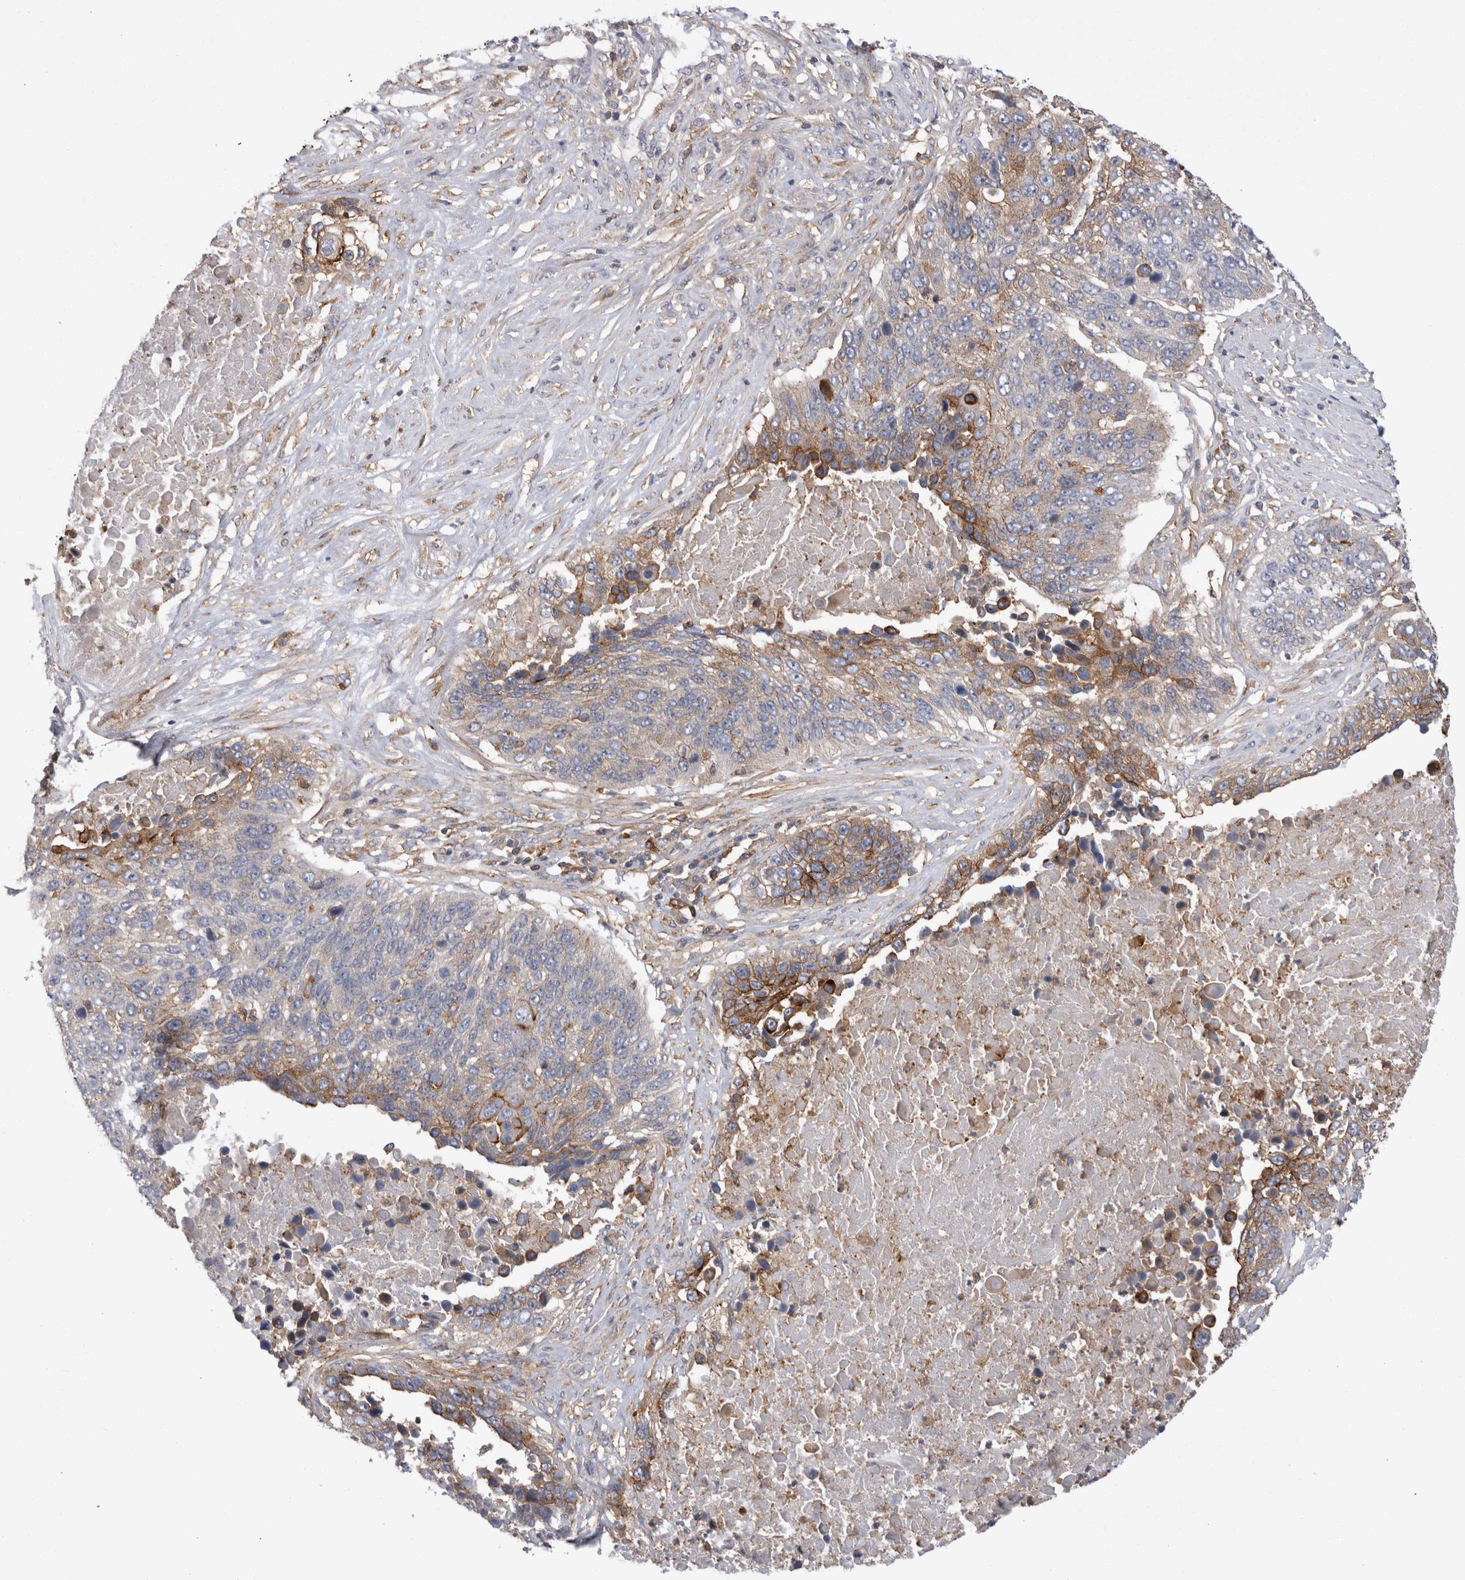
{"staining": {"intensity": "moderate", "quantity": "25%-75%", "location": "cytoplasmic/membranous"}, "tissue": "lung cancer", "cell_type": "Tumor cells", "image_type": "cancer", "snomed": [{"axis": "morphology", "description": "Squamous cell carcinoma, NOS"}, {"axis": "topography", "description": "Lung"}], "caption": "Protein positivity by immunohistochemistry displays moderate cytoplasmic/membranous positivity in about 25%-75% of tumor cells in lung cancer (squamous cell carcinoma). Nuclei are stained in blue.", "gene": "RAB11FIP1", "patient": {"sex": "male", "age": 66}}